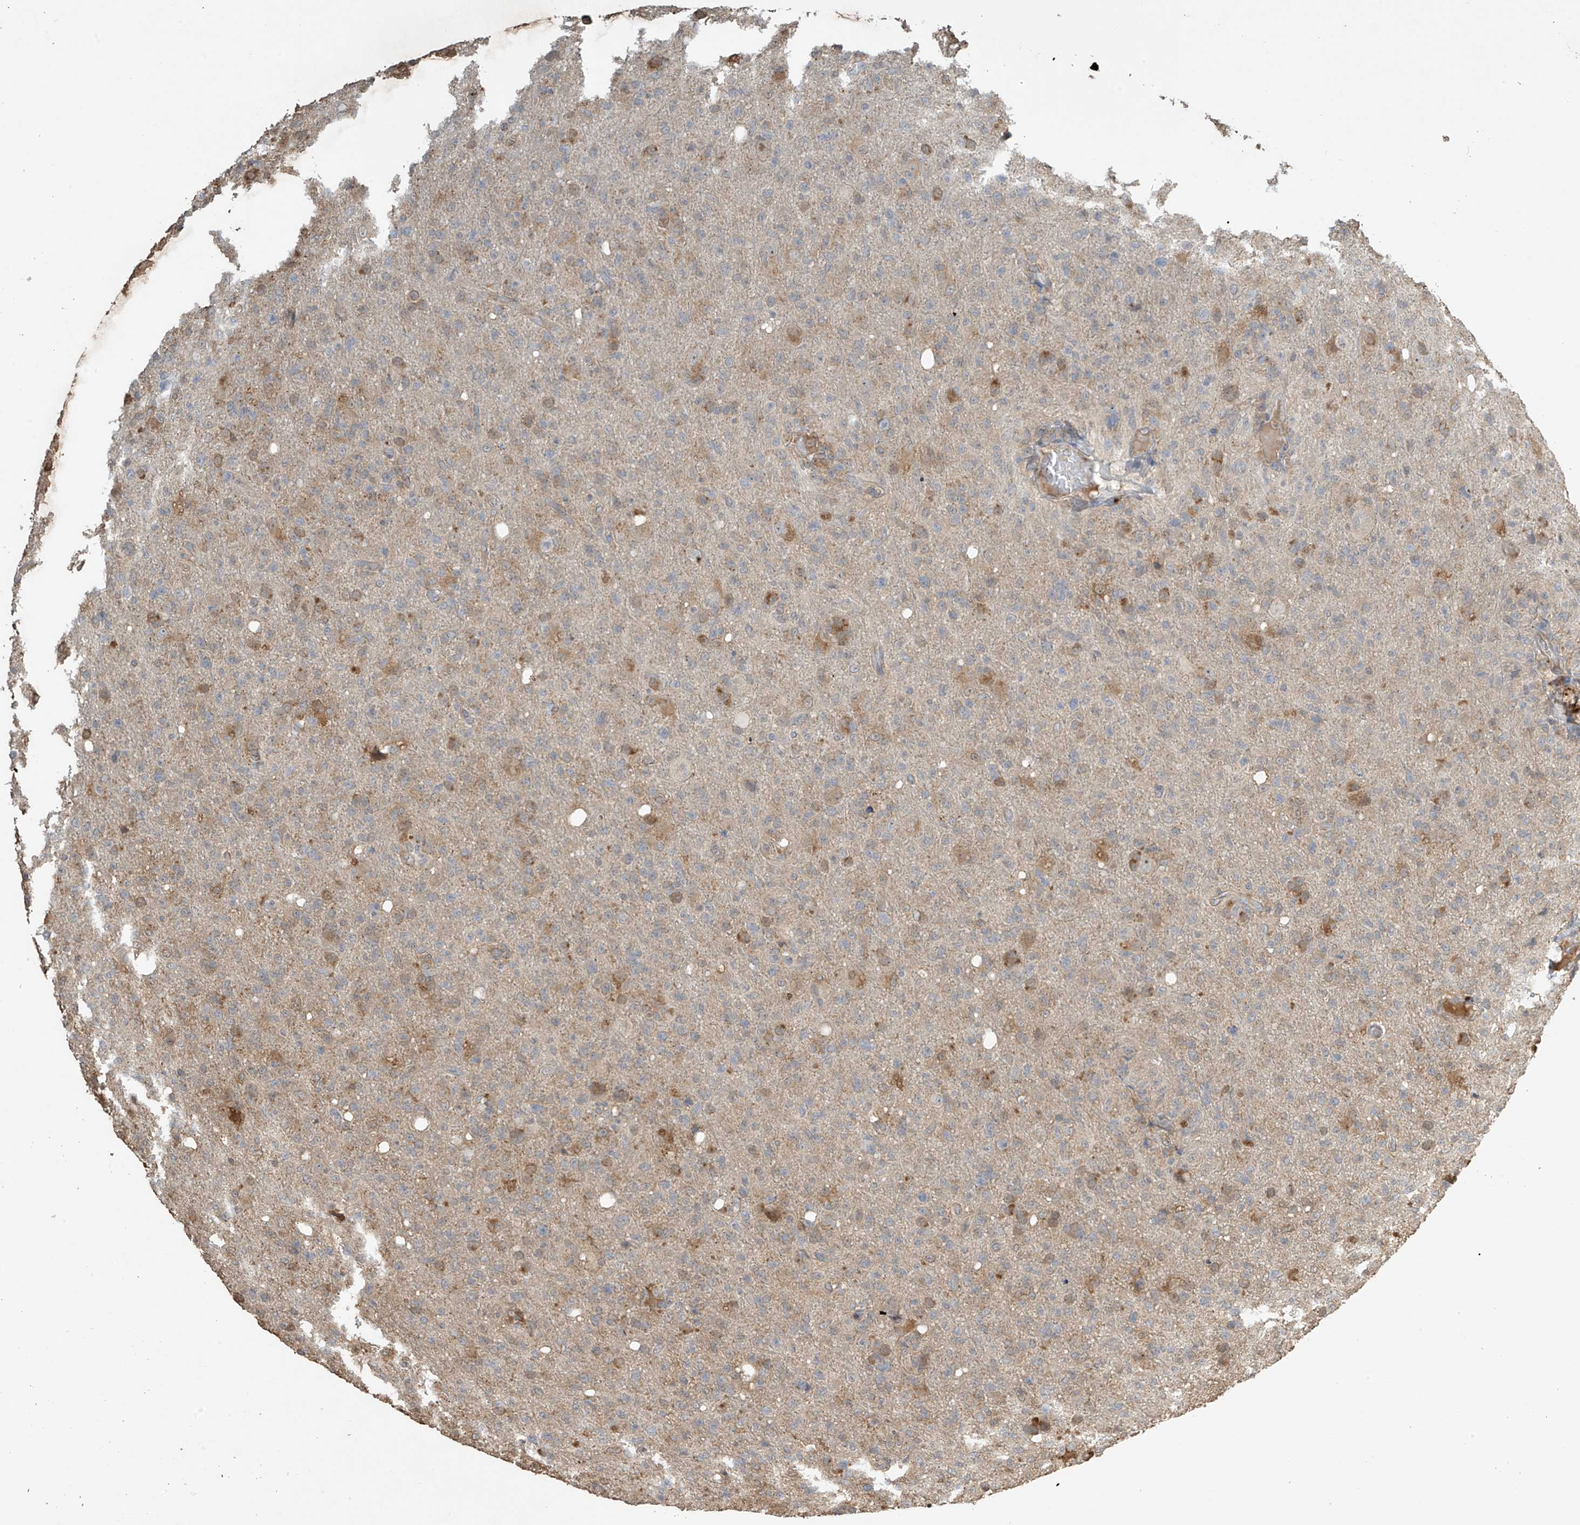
{"staining": {"intensity": "weak", "quantity": "25%-75%", "location": "cytoplasmic/membranous"}, "tissue": "glioma", "cell_type": "Tumor cells", "image_type": "cancer", "snomed": [{"axis": "morphology", "description": "Glioma, malignant, High grade"}, {"axis": "topography", "description": "Brain"}], "caption": "Malignant high-grade glioma was stained to show a protein in brown. There is low levels of weak cytoplasmic/membranous staining in about 25%-75% of tumor cells.", "gene": "SLFN14", "patient": {"sex": "female", "age": 57}}